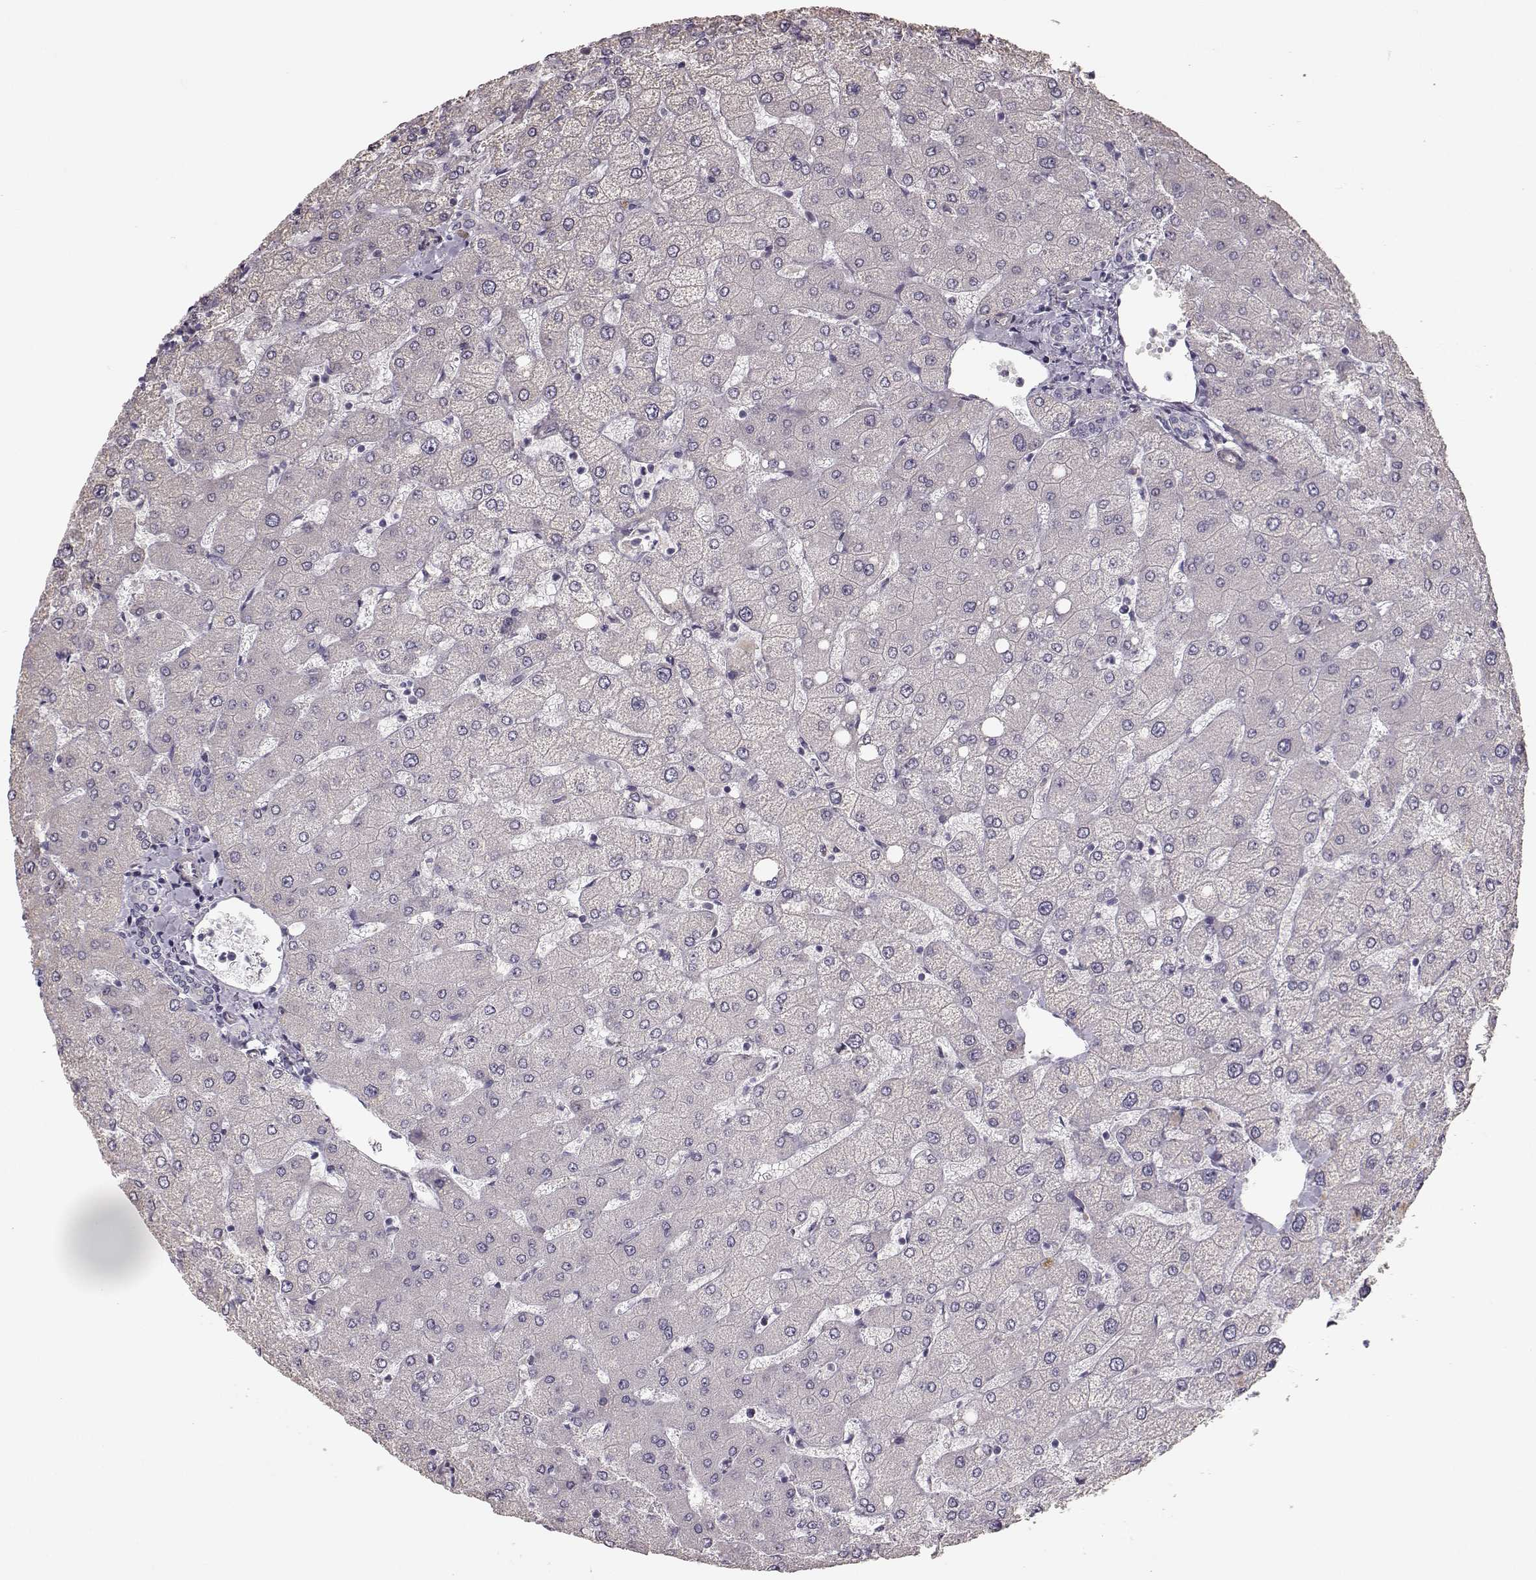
{"staining": {"intensity": "negative", "quantity": "none", "location": "none"}, "tissue": "liver", "cell_type": "Cholangiocytes", "image_type": "normal", "snomed": [{"axis": "morphology", "description": "Normal tissue, NOS"}, {"axis": "topography", "description": "Liver"}], "caption": "Cholangiocytes show no significant protein expression in unremarkable liver. (Immunohistochemistry (ihc), brightfield microscopy, high magnification).", "gene": "GPR50", "patient": {"sex": "female", "age": 54}}